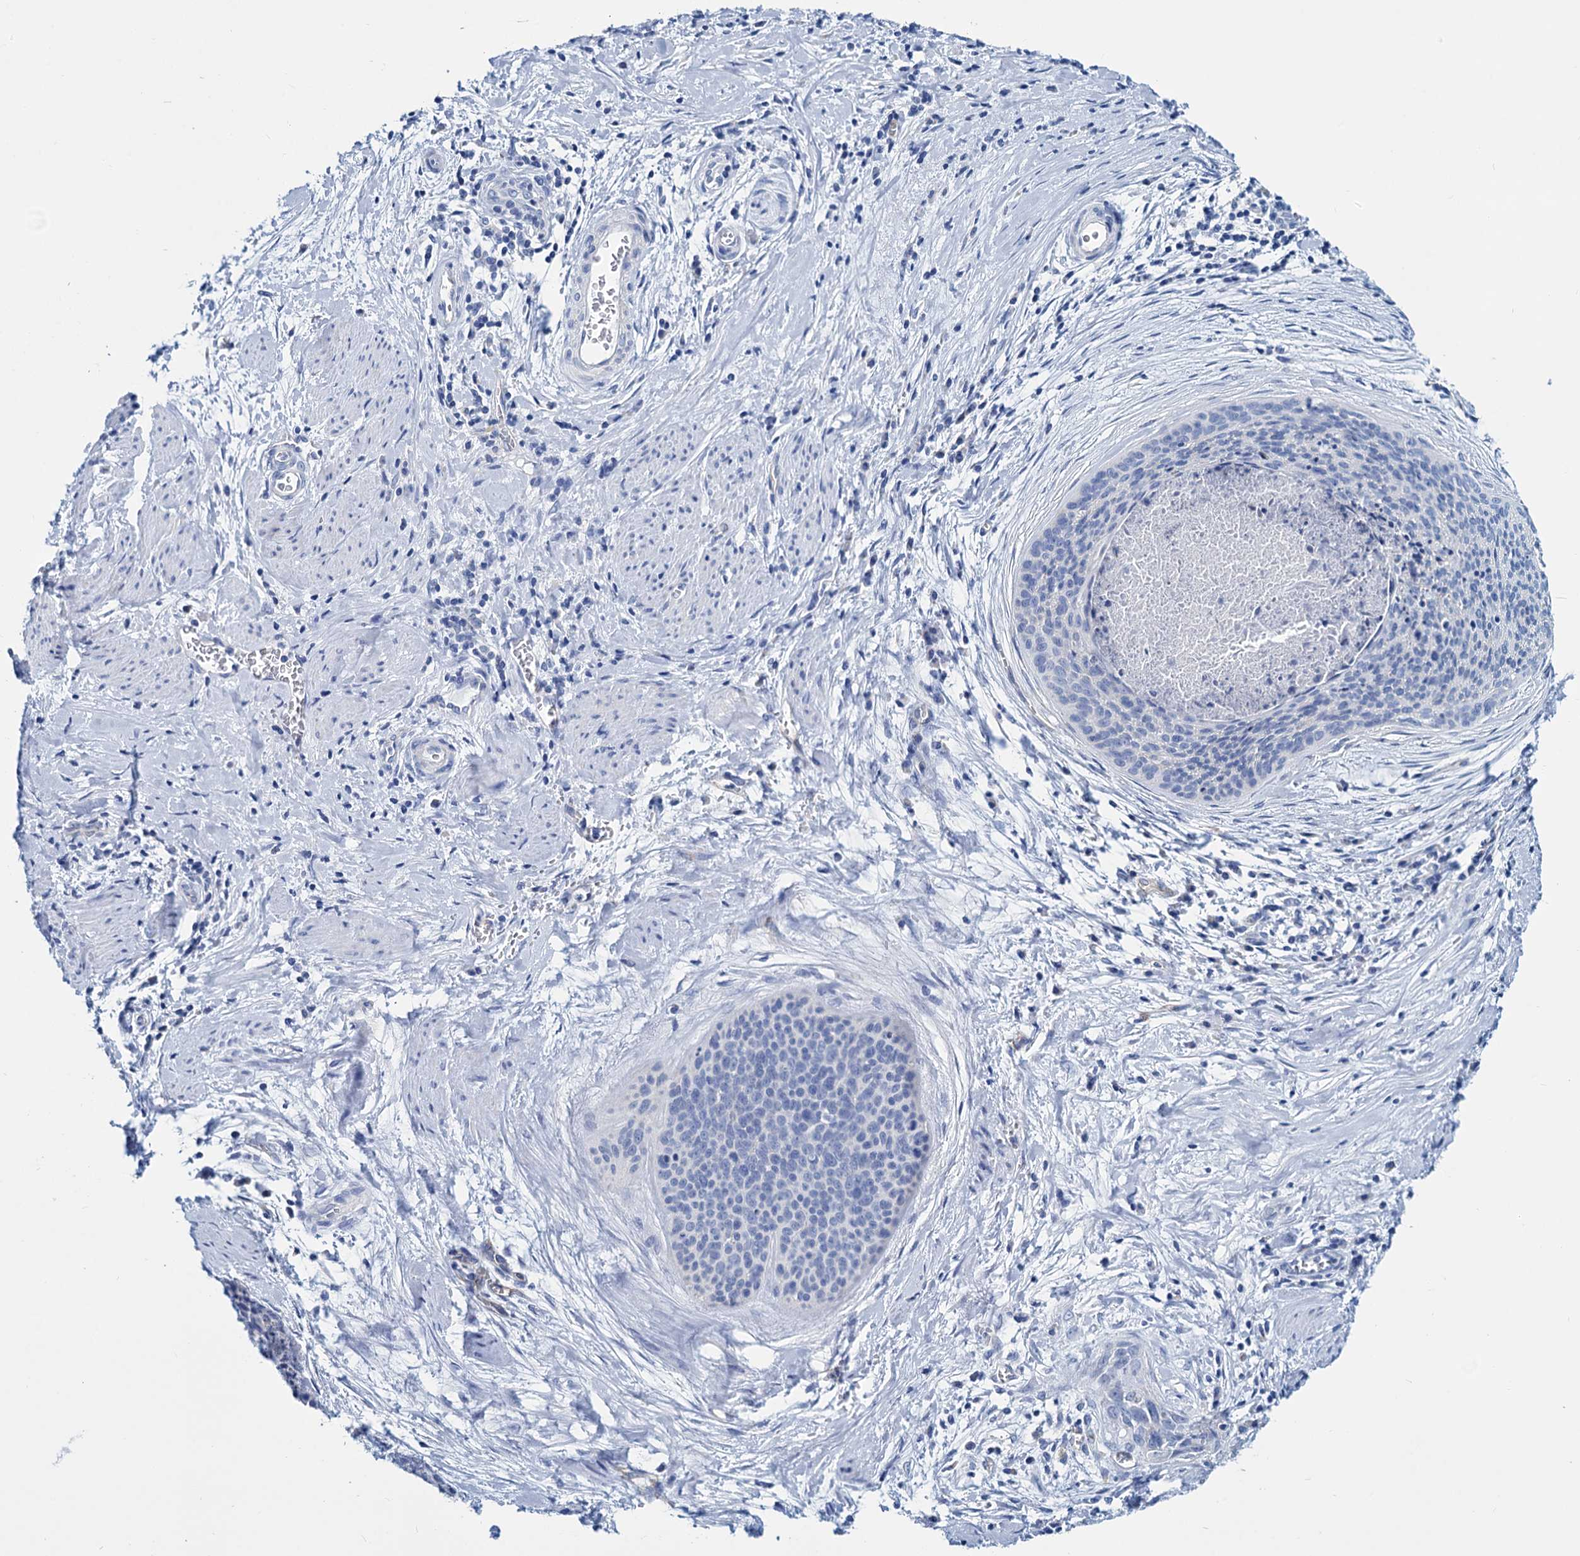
{"staining": {"intensity": "negative", "quantity": "none", "location": "none"}, "tissue": "cervical cancer", "cell_type": "Tumor cells", "image_type": "cancer", "snomed": [{"axis": "morphology", "description": "Squamous cell carcinoma, NOS"}, {"axis": "topography", "description": "Cervix"}], "caption": "Immunohistochemistry image of neoplastic tissue: human cervical cancer (squamous cell carcinoma) stained with DAB (3,3'-diaminobenzidine) exhibits no significant protein expression in tumor cells. (DAB (3,3'-diaminobenzidine) IHC visualized using brightfield microscopy, high magnification).", "gene": "SLC1A3", "patient": {"sex": "female", "age": 55}}